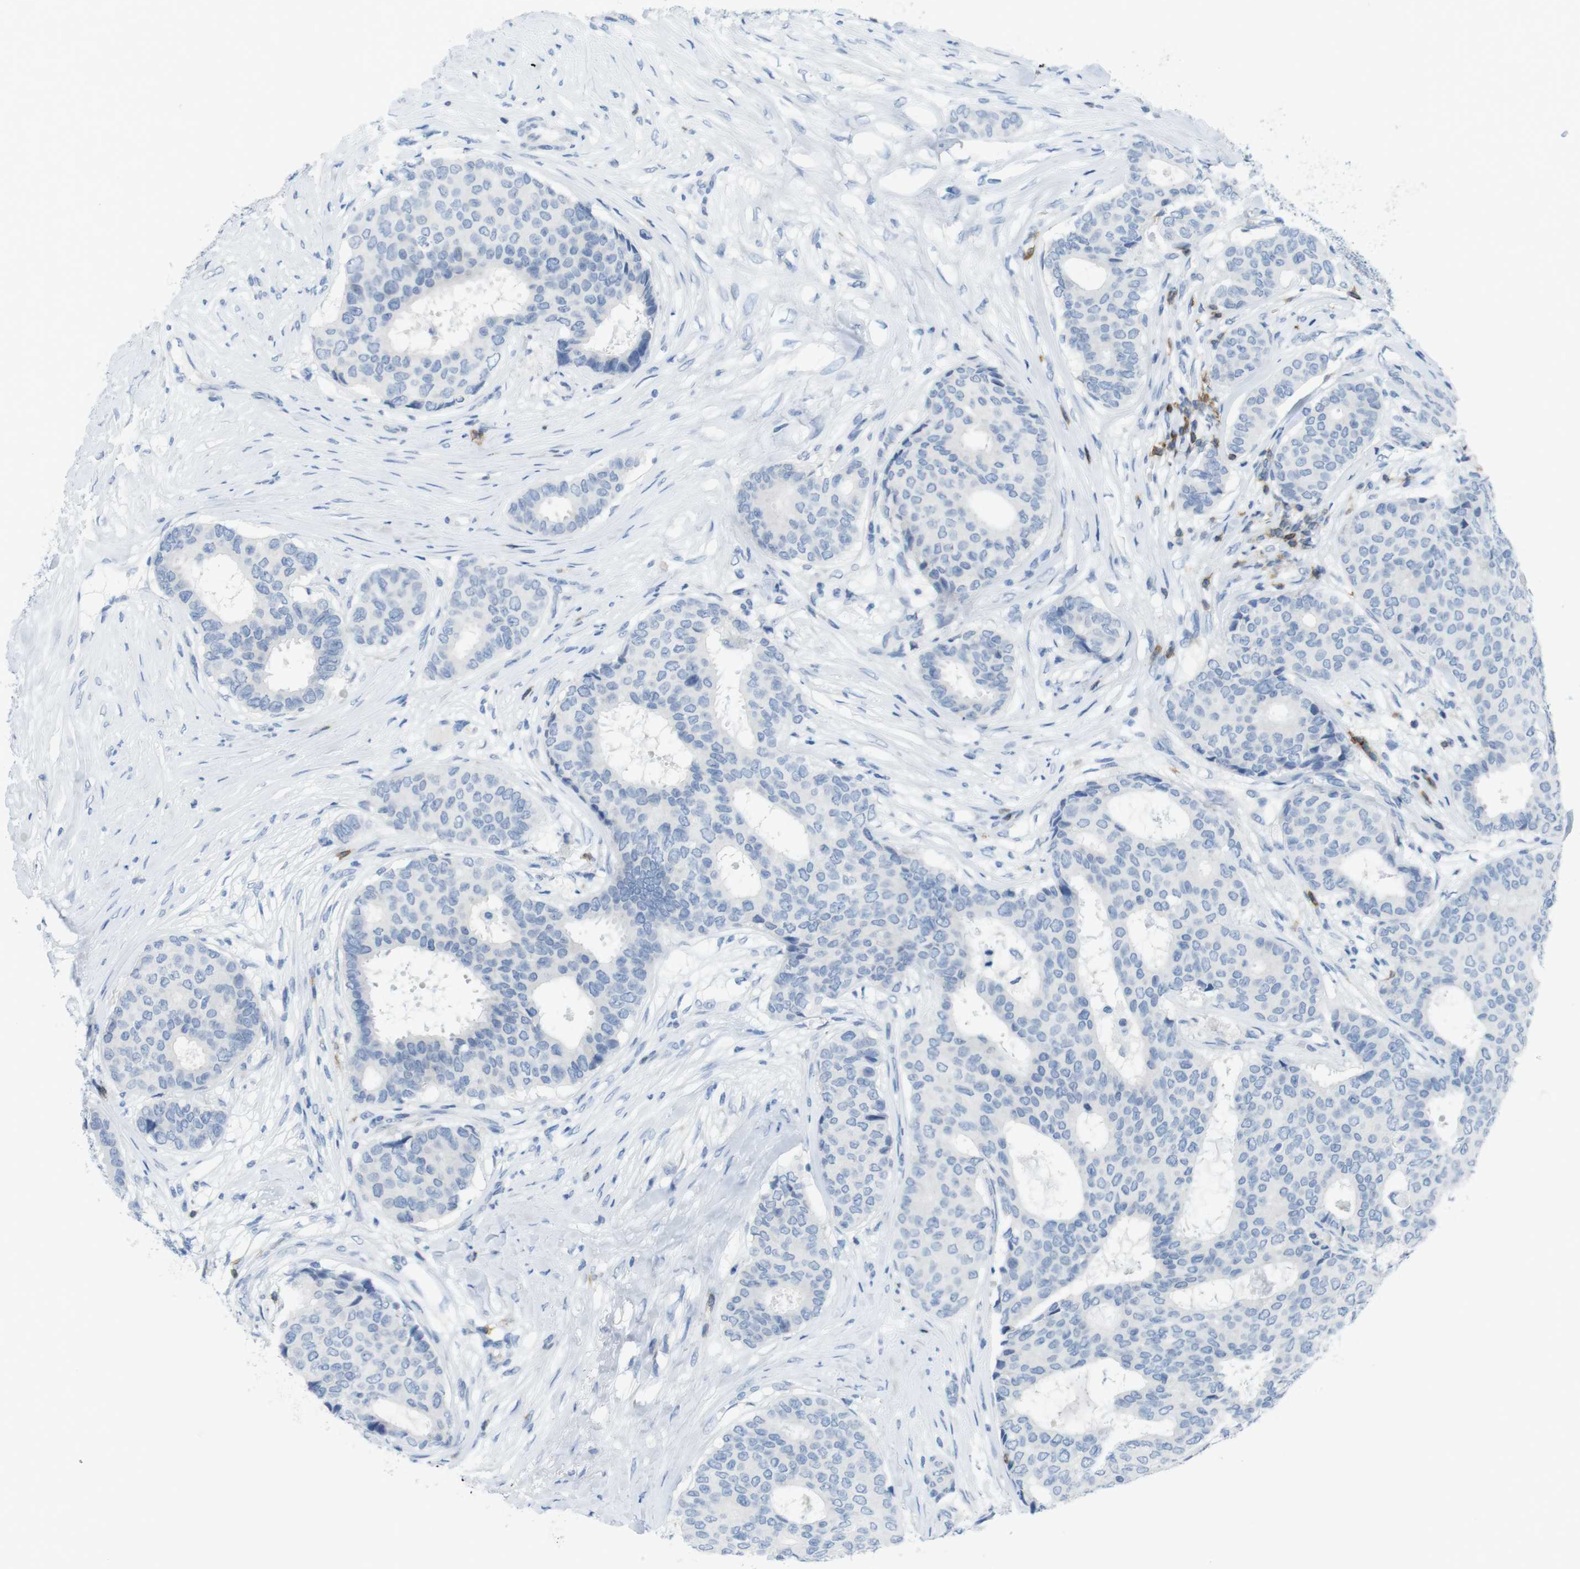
{"staining": {"intensity": "negative", "quantity": "none", "location": "none"}, "tissue": "breast cancer", "cell_type": "Tumor cells", "image_type": "cancer", "snomed": [{"axis": "morphology", "description": "Duct carcinoma"}, {"axis": "topography", "description": "Breast"}], "caption": "Immunohistochemistry image of neoplastic tissue: human breast cancer stained with DAB (3,3'-diaminobenzidine) displays no significant protein positivity in tumor cells.", "gene": "CD5", "patient": {"sex": "female", "age": 75}}